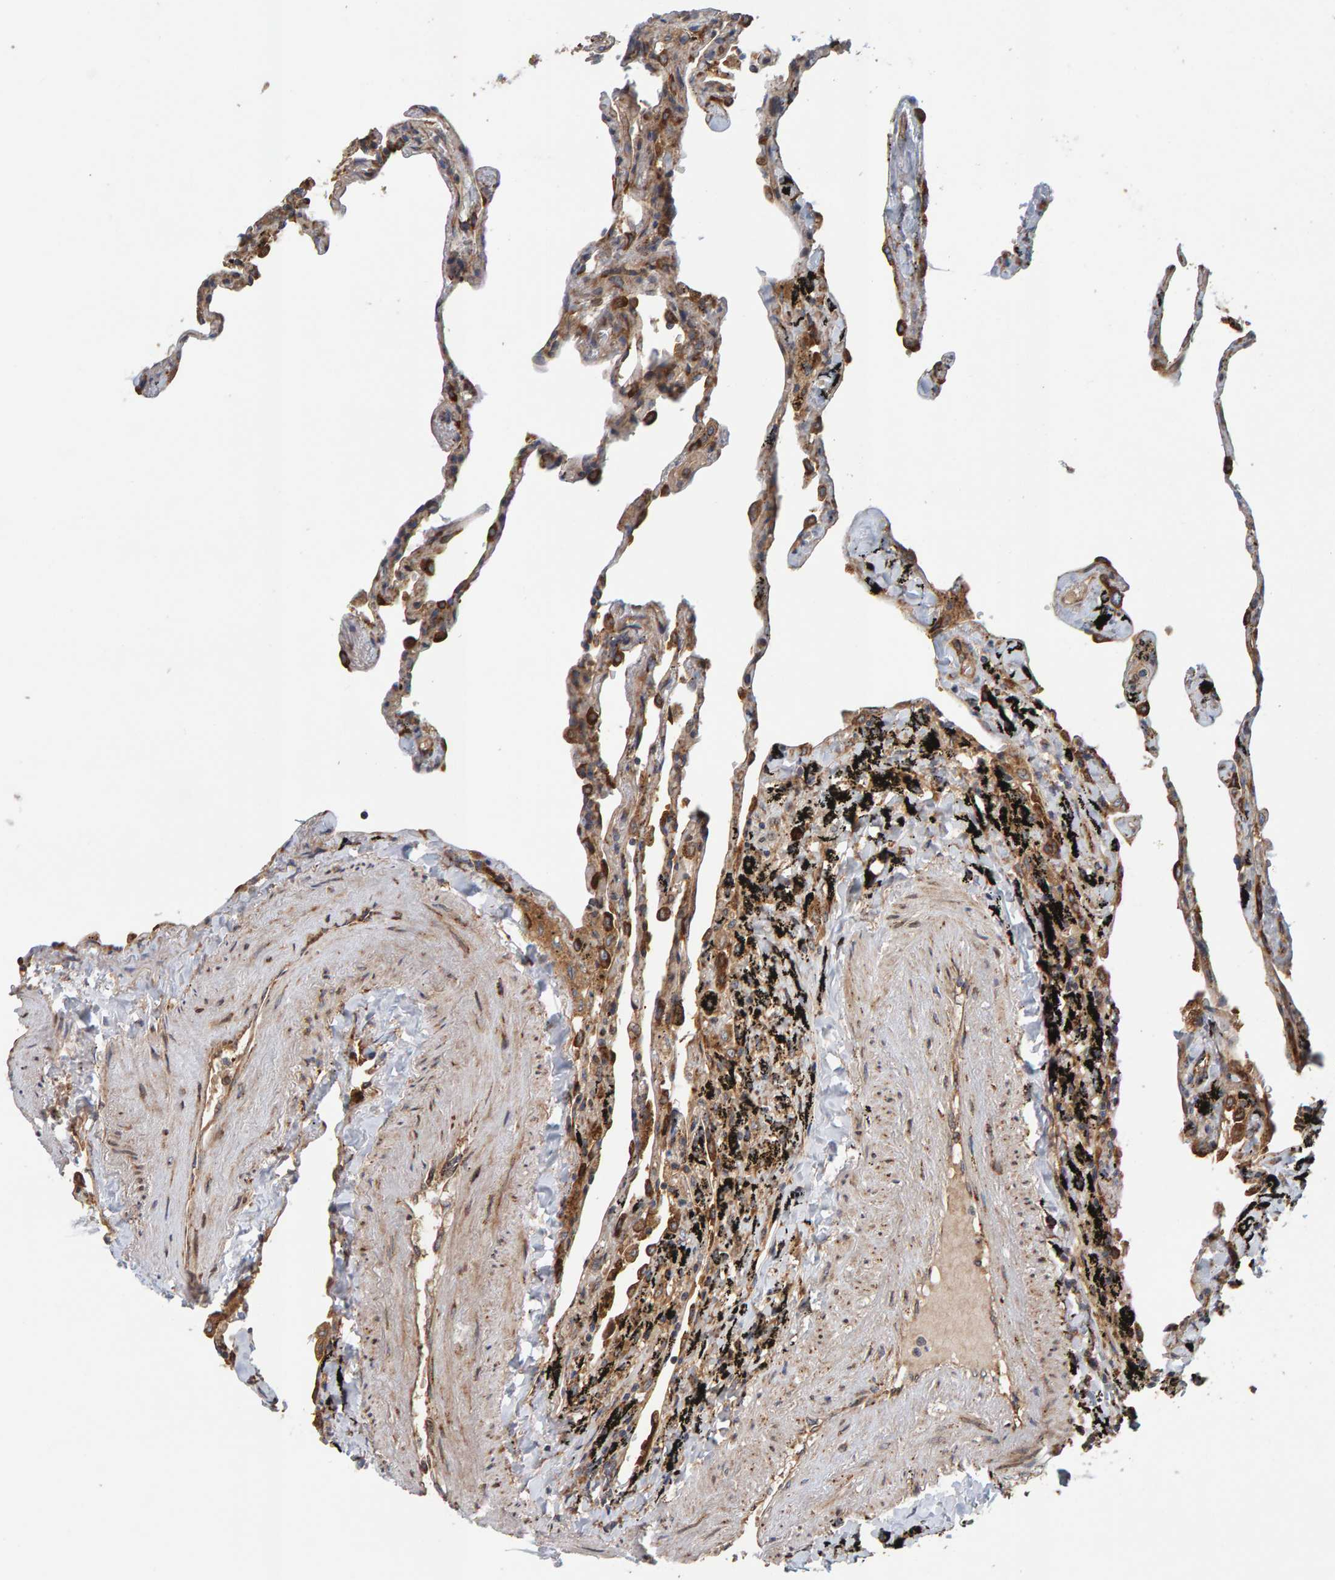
{"staining": {"intensity": "strong", "quantity": "25%-75%", "location": "cytoplasmic/membranous"}, "tissue": "lung", "cell_type": "Alveolar cells", "image_type": "normal", "snomed": [{"axis": "morphology", "description": "Normal tissue, NOS"}, {"axis": "topography", "description": "Lung"}], "caption": "Immunohistochemistry (IHC) micrograph of normal lung stained for a protein (brown), which displays high levels of strong cytoplasmic/membranous staining in approximately 25%-75% of alveolar cells.", "gene": "BAIAP2", "patient": {"sex": "male", "age": 59}}